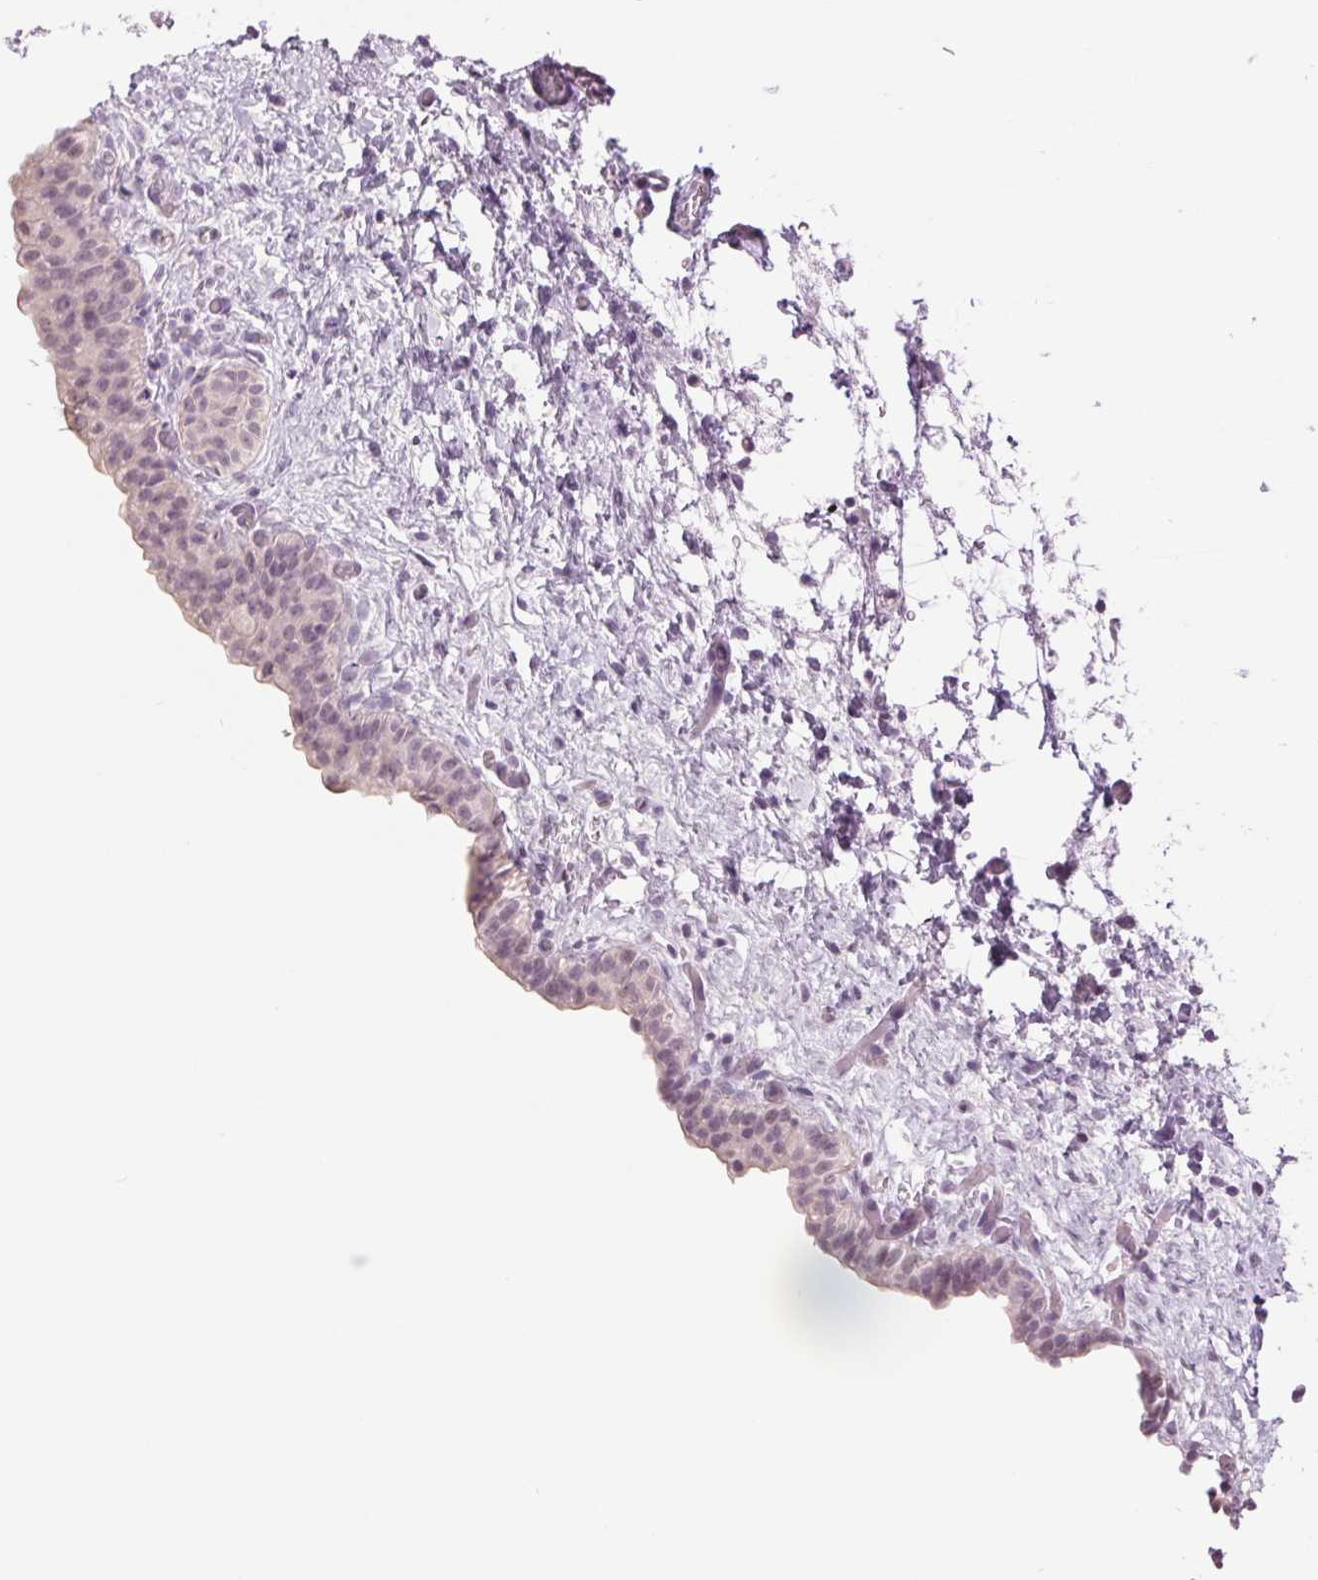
{"staining": {"intensity": "weak", "quantity": "25%-75%", "location": "nuclear"}, "tissue": "urinary bladder", "cell_type": "Urothelial cells", "image_type": "normal", "snomed": [{"axis": "morphology", "description": "Normal tissue, NOS"}, {"axis": "topography", "description": "Urinary bladder"}], "caption": "Immunohistochemistry (IHC) of normal urinary bladder shows low levels of weak nuclear positivity in approximately 25%-75% of urothelial cells. (IHC, brightfield microscopy, high magnification).", "gene": "MPO", "patient": {"sex": "male", "age": 69}}